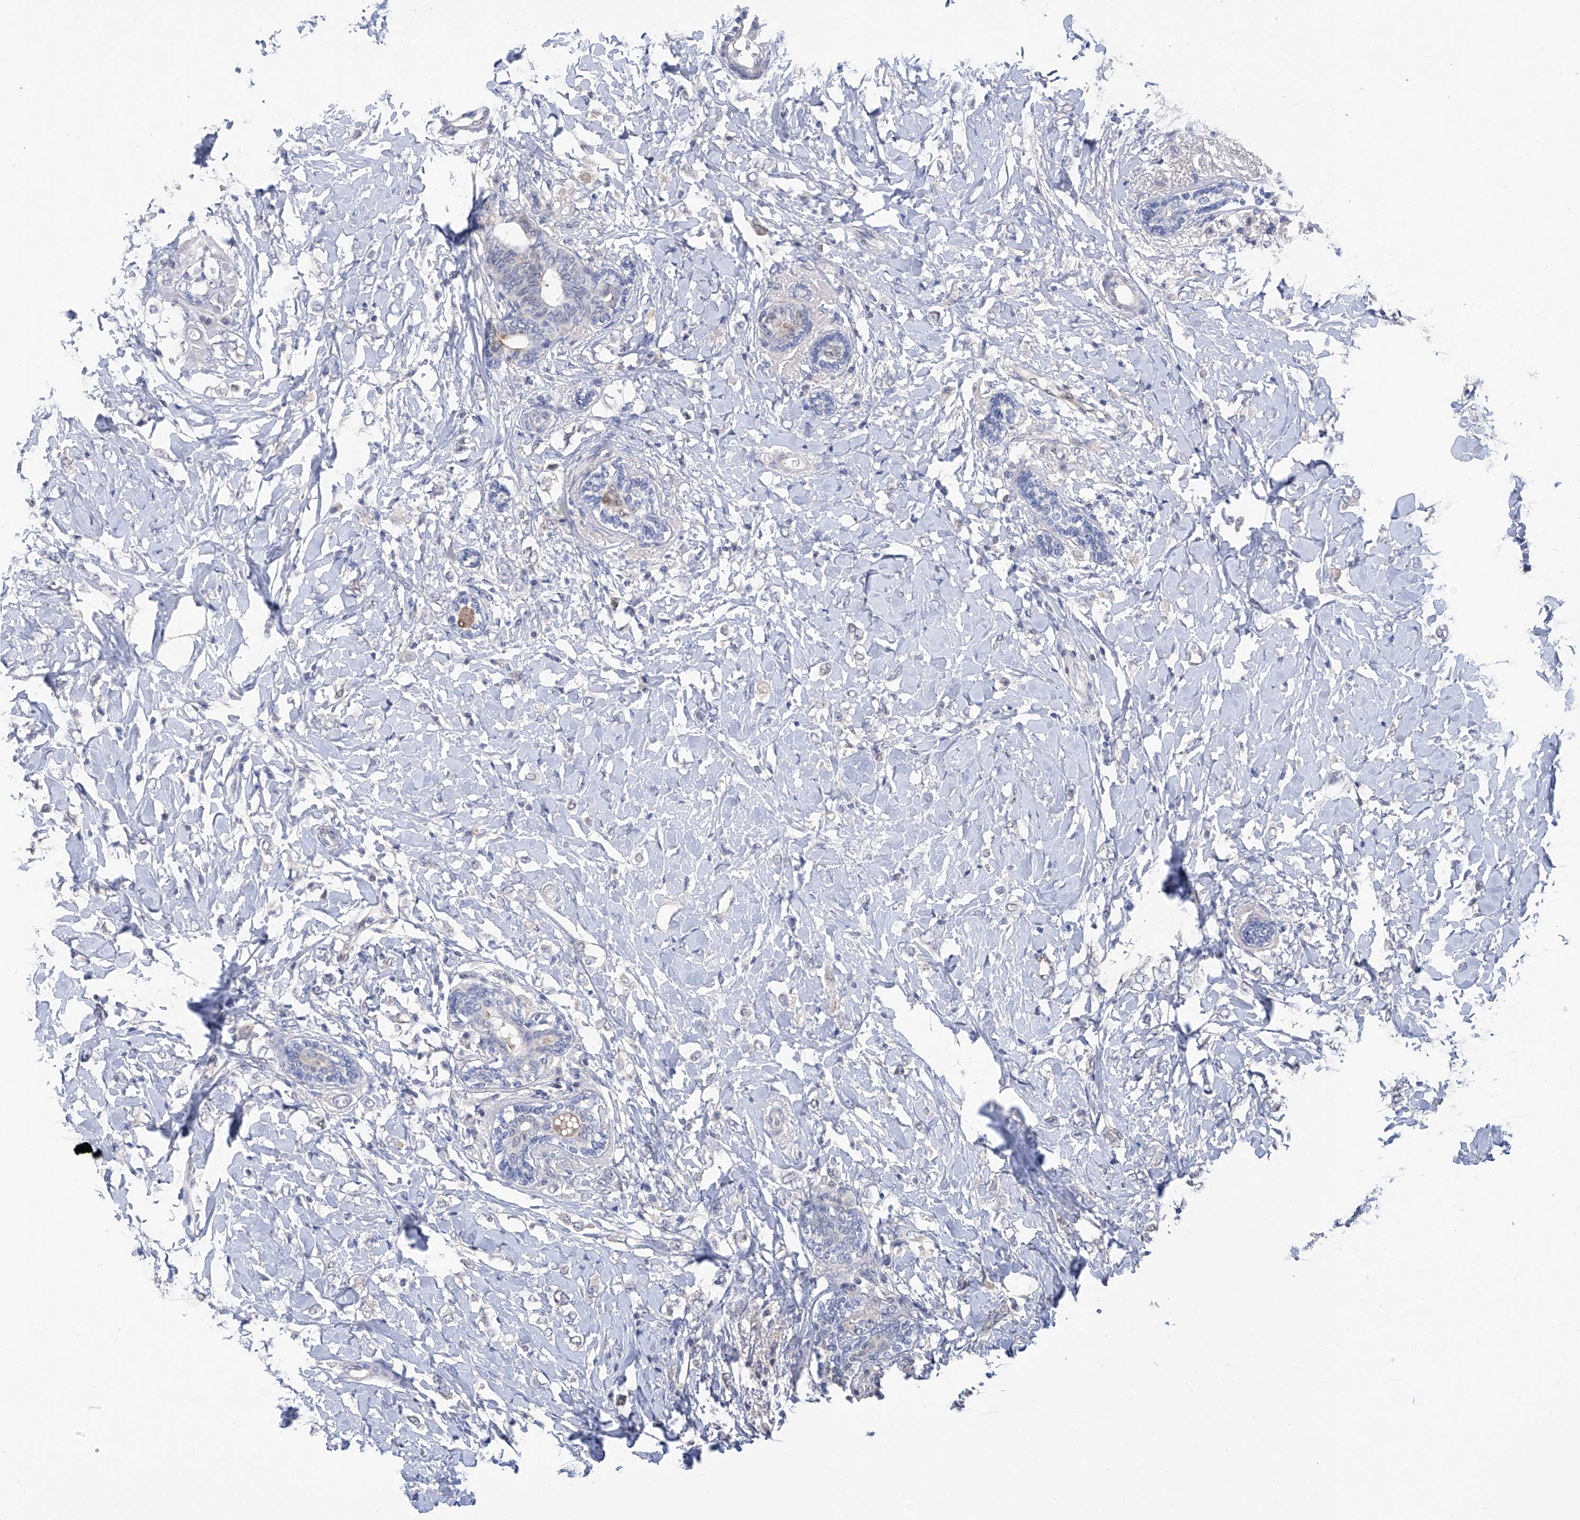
{"staining": {"intensity": "negative", "quantity": "none", "location": "none"}, "tissue": "breast cancer", "cell_type": "Tumor cells", "image_type": "cancer", "snomed": [{"axis": "morphology", "description": "Normal tissue, NOS"}, {"axis": "morphology", "description": "Lobular carcinoma"}, {"axis": "topography", "description": "Breast"}], "caption": "Immunohistochemical staining of breast cancer shows no significant staining in tumor cells.", "gene": "PHF20", "patient": {"sex": "female", "age": 47}}